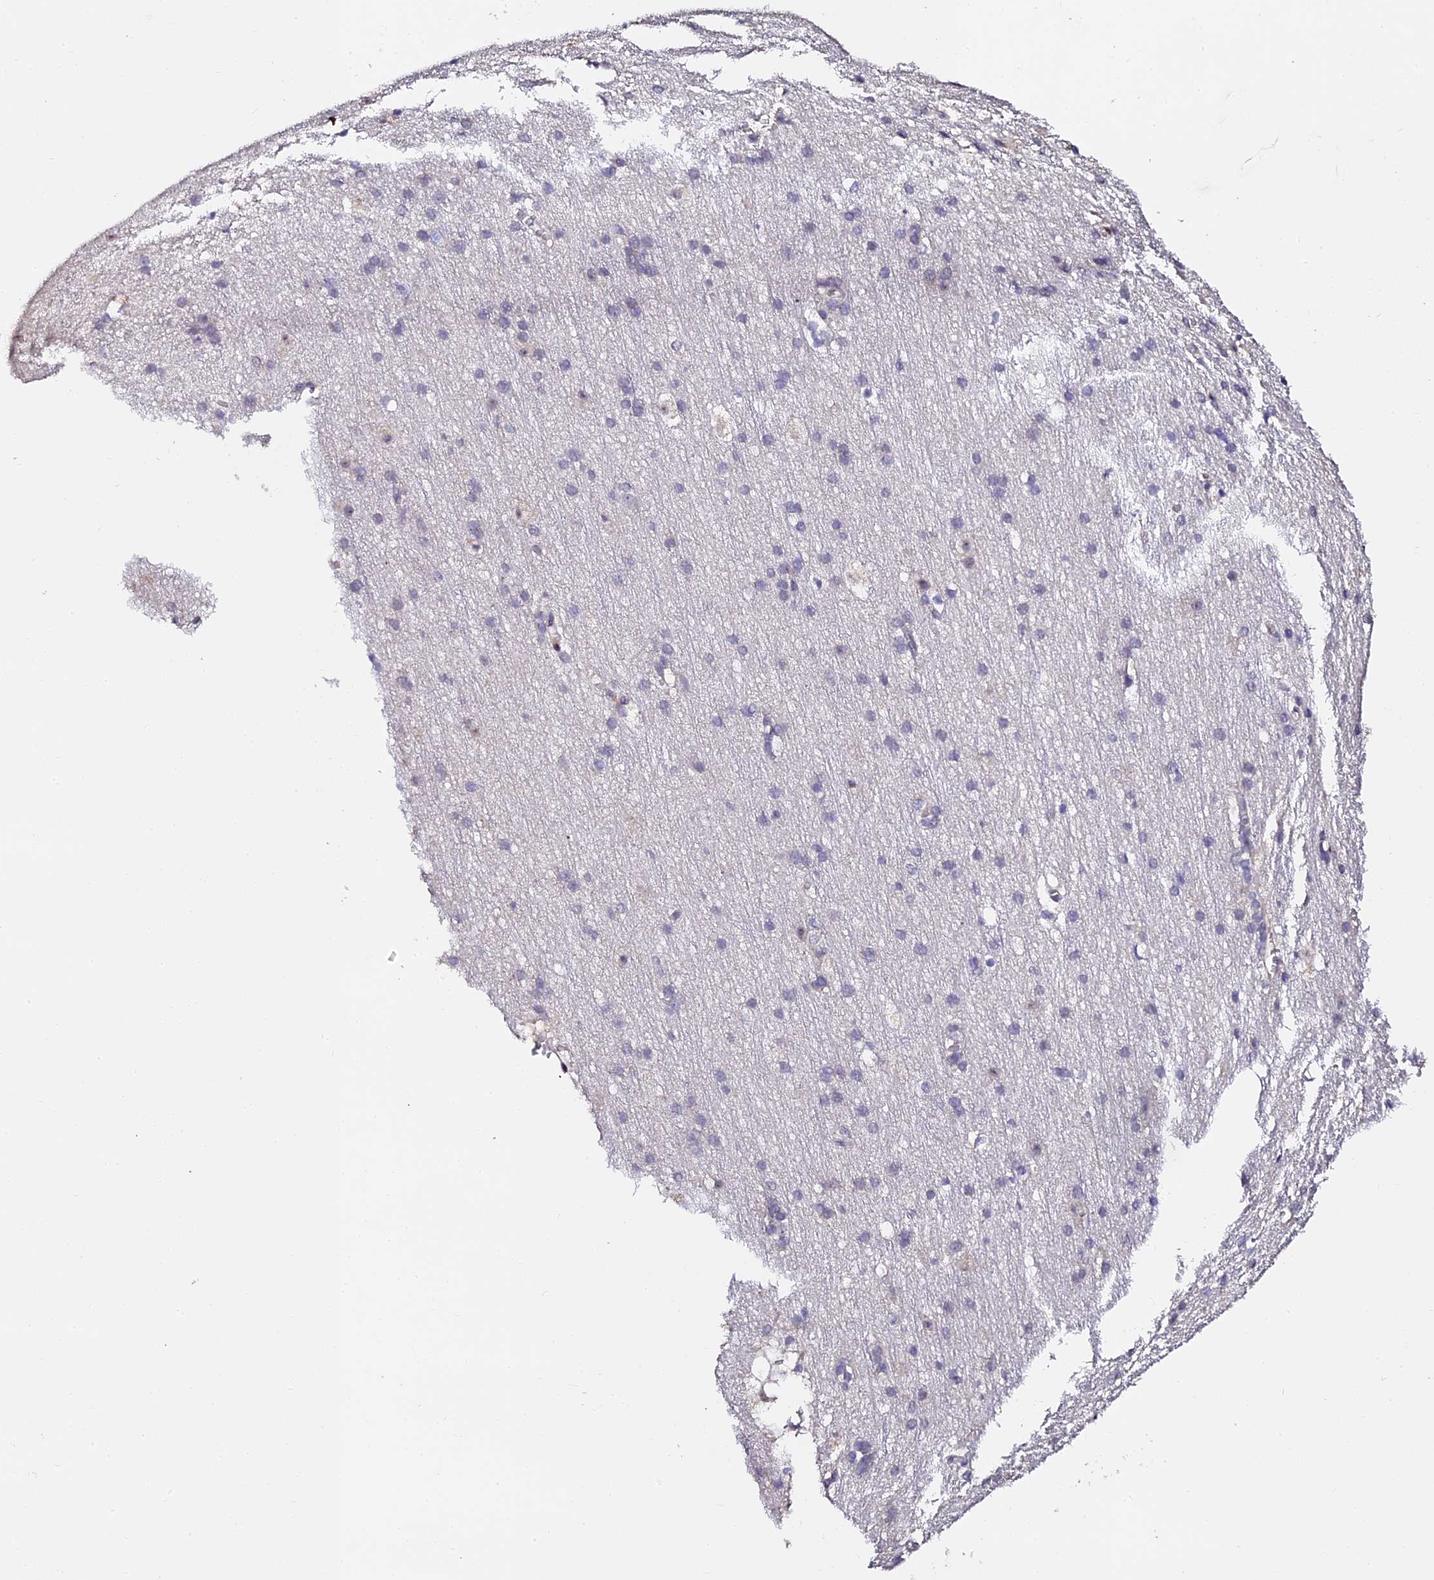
{"staining": {"intensity": "negative", "quantity": "none", "location": "none"}, "tissue": "cerebral cortex", "cell_type": "Endothelial cells", "image_type": "normal", "snomed": [{"axis": "morphology", "description": "Normal tissue, NOS"}, {"axis": "topography", "description": "Cerebral cortex"}], "caption": "A high-resolution micrograph shows immunohistochemistry staining of unremarkable cerebral cortex, which displays no significant expression in endothelial cells.", "gene": "GPN3", "patient": {"sex": "male", "age": 54}}